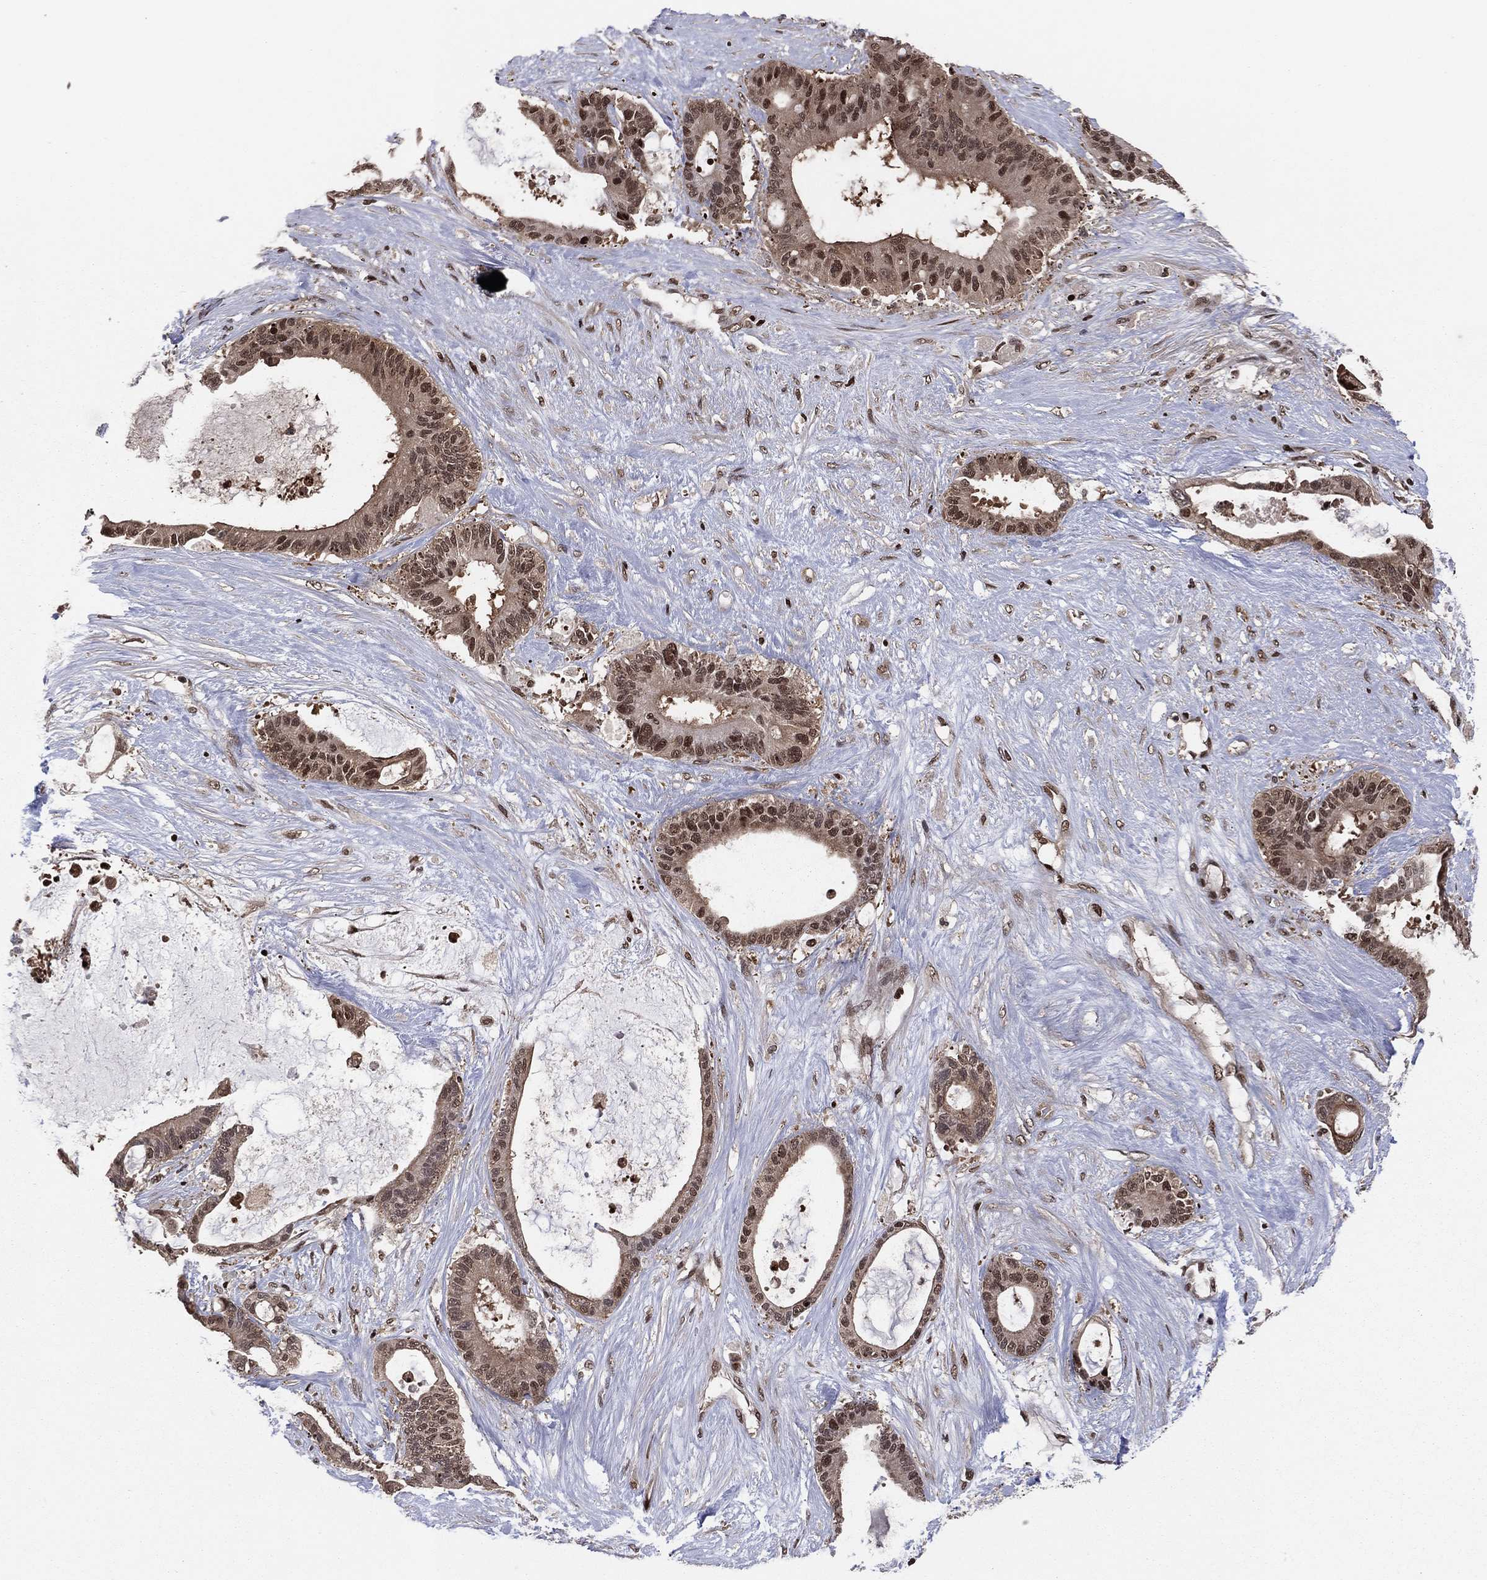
{"staining": {"intensity": "strong", "quantity": ">75%", "location": "cytoplasmic/membranous,nuclear"}, "tissue": "liver cancer", "cell_type": "Tumor cells", "image_type": "cancer", "snomed": [{"axis": "morphology", "description": "Normal tissue, NOS"}, {"axis": "morphology", "description": "Cholangiocarcinoma"}, {"axis": "topography", "description": "Liver"}, {"axis": "topography", "description": "Peripheral nerve tissue"}], "caption": "Immunohistochemistry staining of liver cancer (cholangiocarcinoma), which shows high levels of strong cytoplasmic/membranous and nuclear expression in approximately >75% of tumor cells indicating strong cytoplasmic/membranous and nuclear protein expression. The staining was performed using DAB (brown) for protein detection and nuclei were counterstained in hematoxylin (blue).", "gene": "PSMA1", "patient": {"sex": "female", "age": 73}}